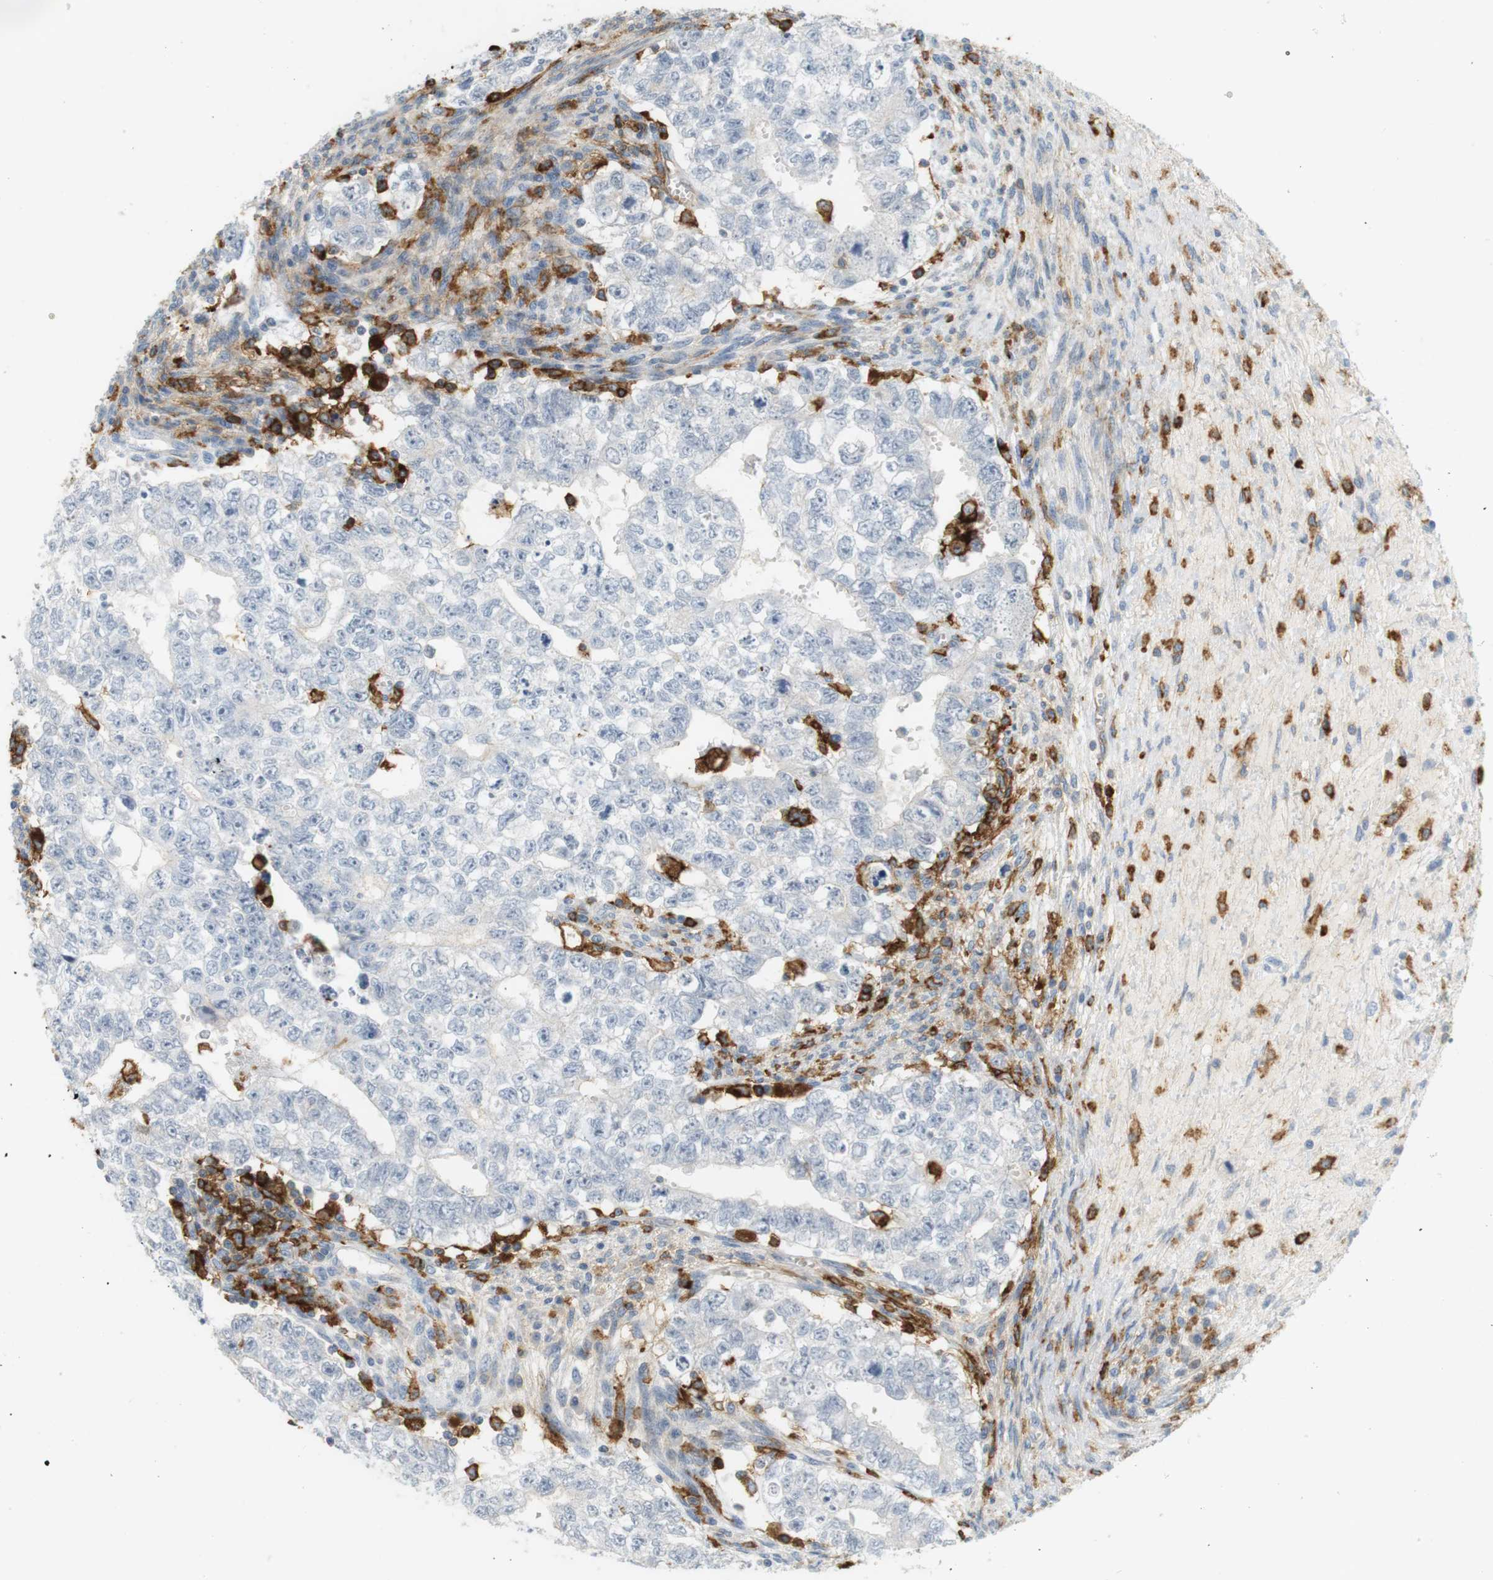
{"staining": {"intensity": "negative", "quantity": "none", "location": "none"}, "tissue": "testis cancer", "cell_type": "Tumor cells", "image_type": "cancer", "snomed": [{"axis": "morphology", "description": "Seminoma, NOS"}, {"axis": "morphology", "description": "Carcinoma, Embryonal, NOS"}, {"axis": "topography", "description": "Testis"}], "caption": "Immunohistochemistry of human testis seminoma demonstrates no expression in tumor cells.", "gene": "SIRPA", "patient": {"sex": "male", "age": 38}}